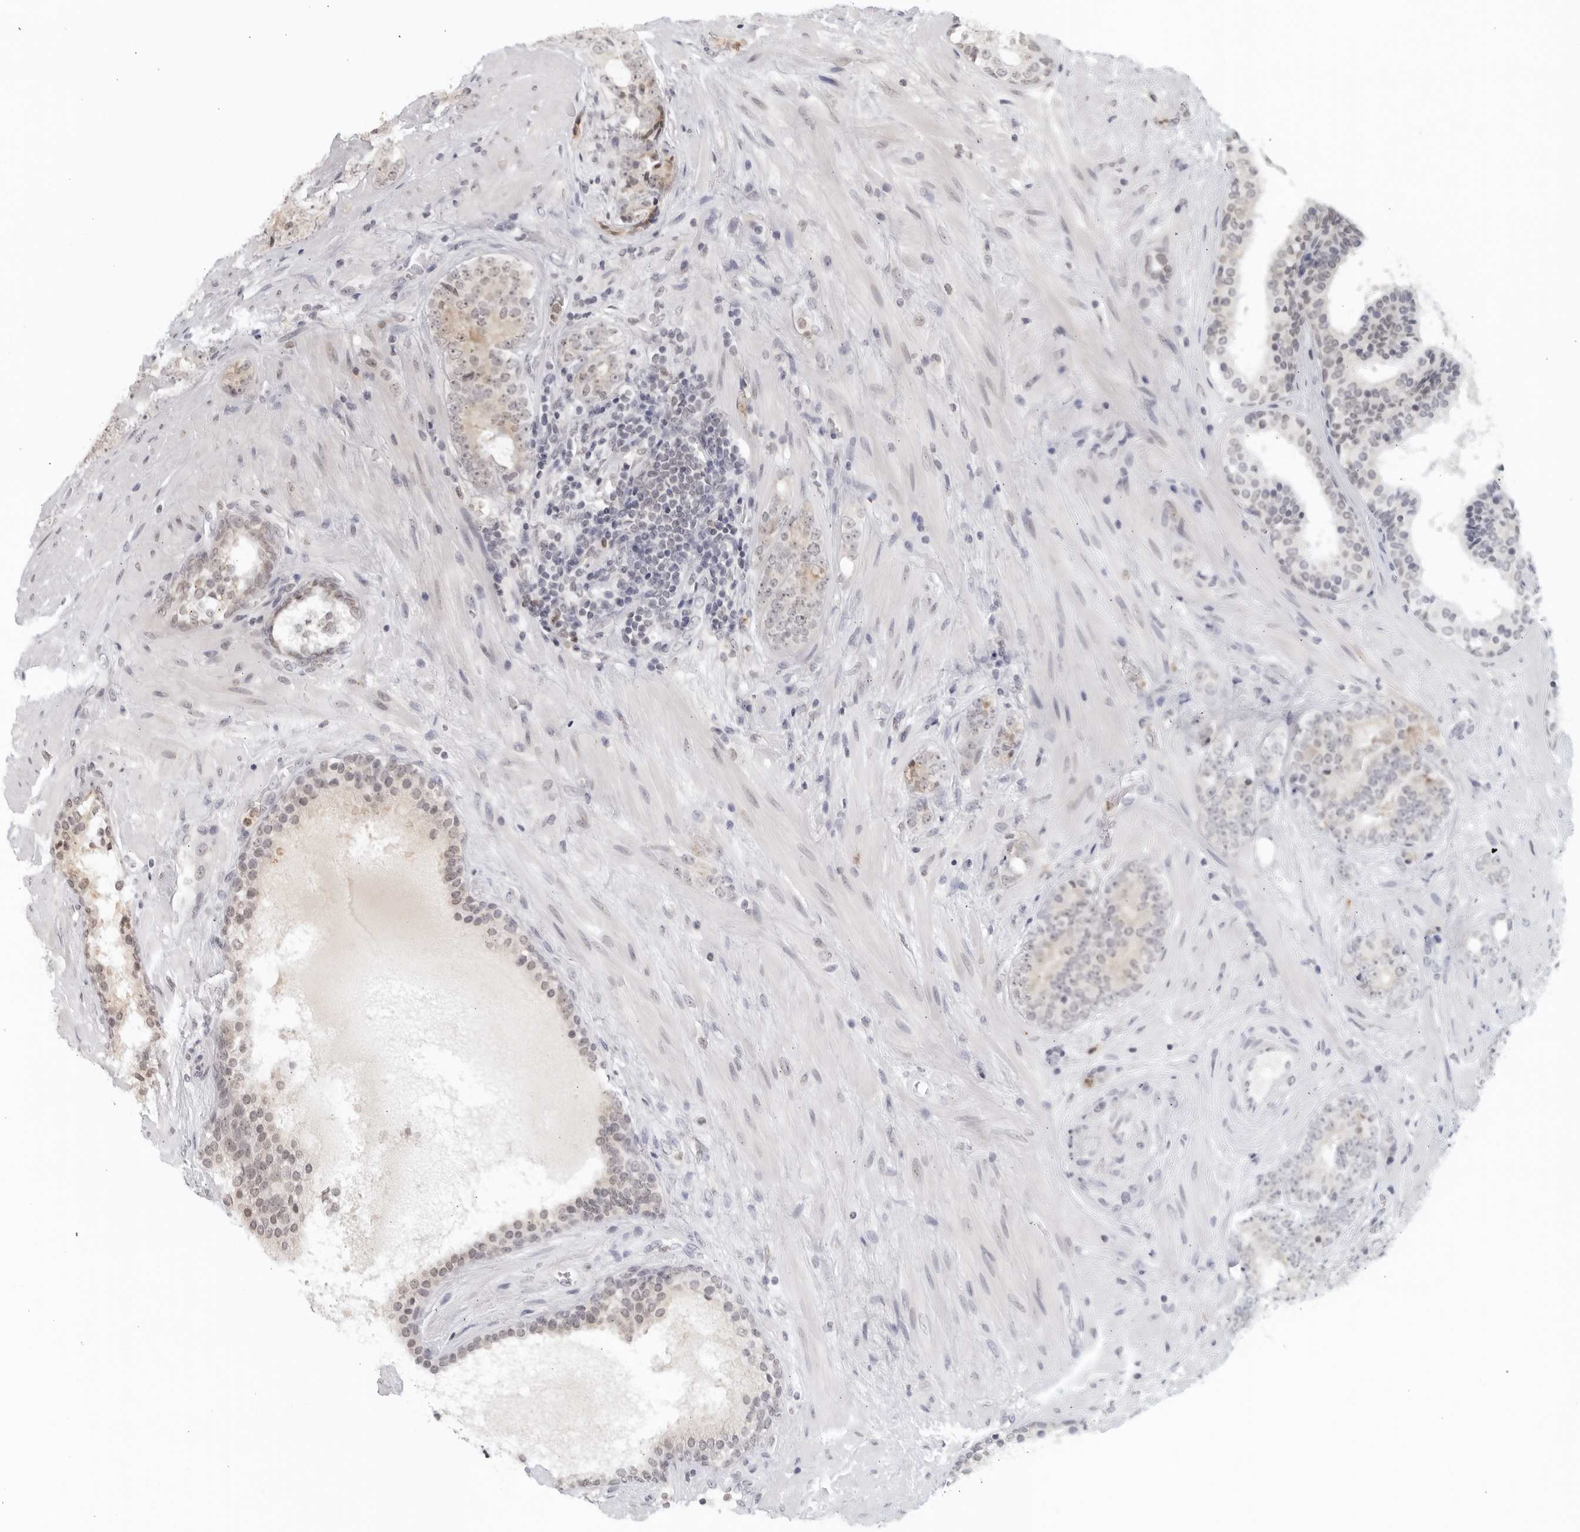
{"staining": {"intensity": "negative", "quantity": "none", "location": "none"}, "tissue": "prostate cancer", "cell_type": "Tumor cells", "image_type": "cancer", "snomed": [{"axis": "morphology", "description": "Adenocarcinoma, High grade"}, {"axis": "topography", "description": "Prostate"}], "caption": "This is an IHC micrograph of human high-grade adenocarcinoma (prostate). There is no positivity in tumor cells.", "gene": "RAB11FIP3", "patient": {"sex": "male", "age": 56}}